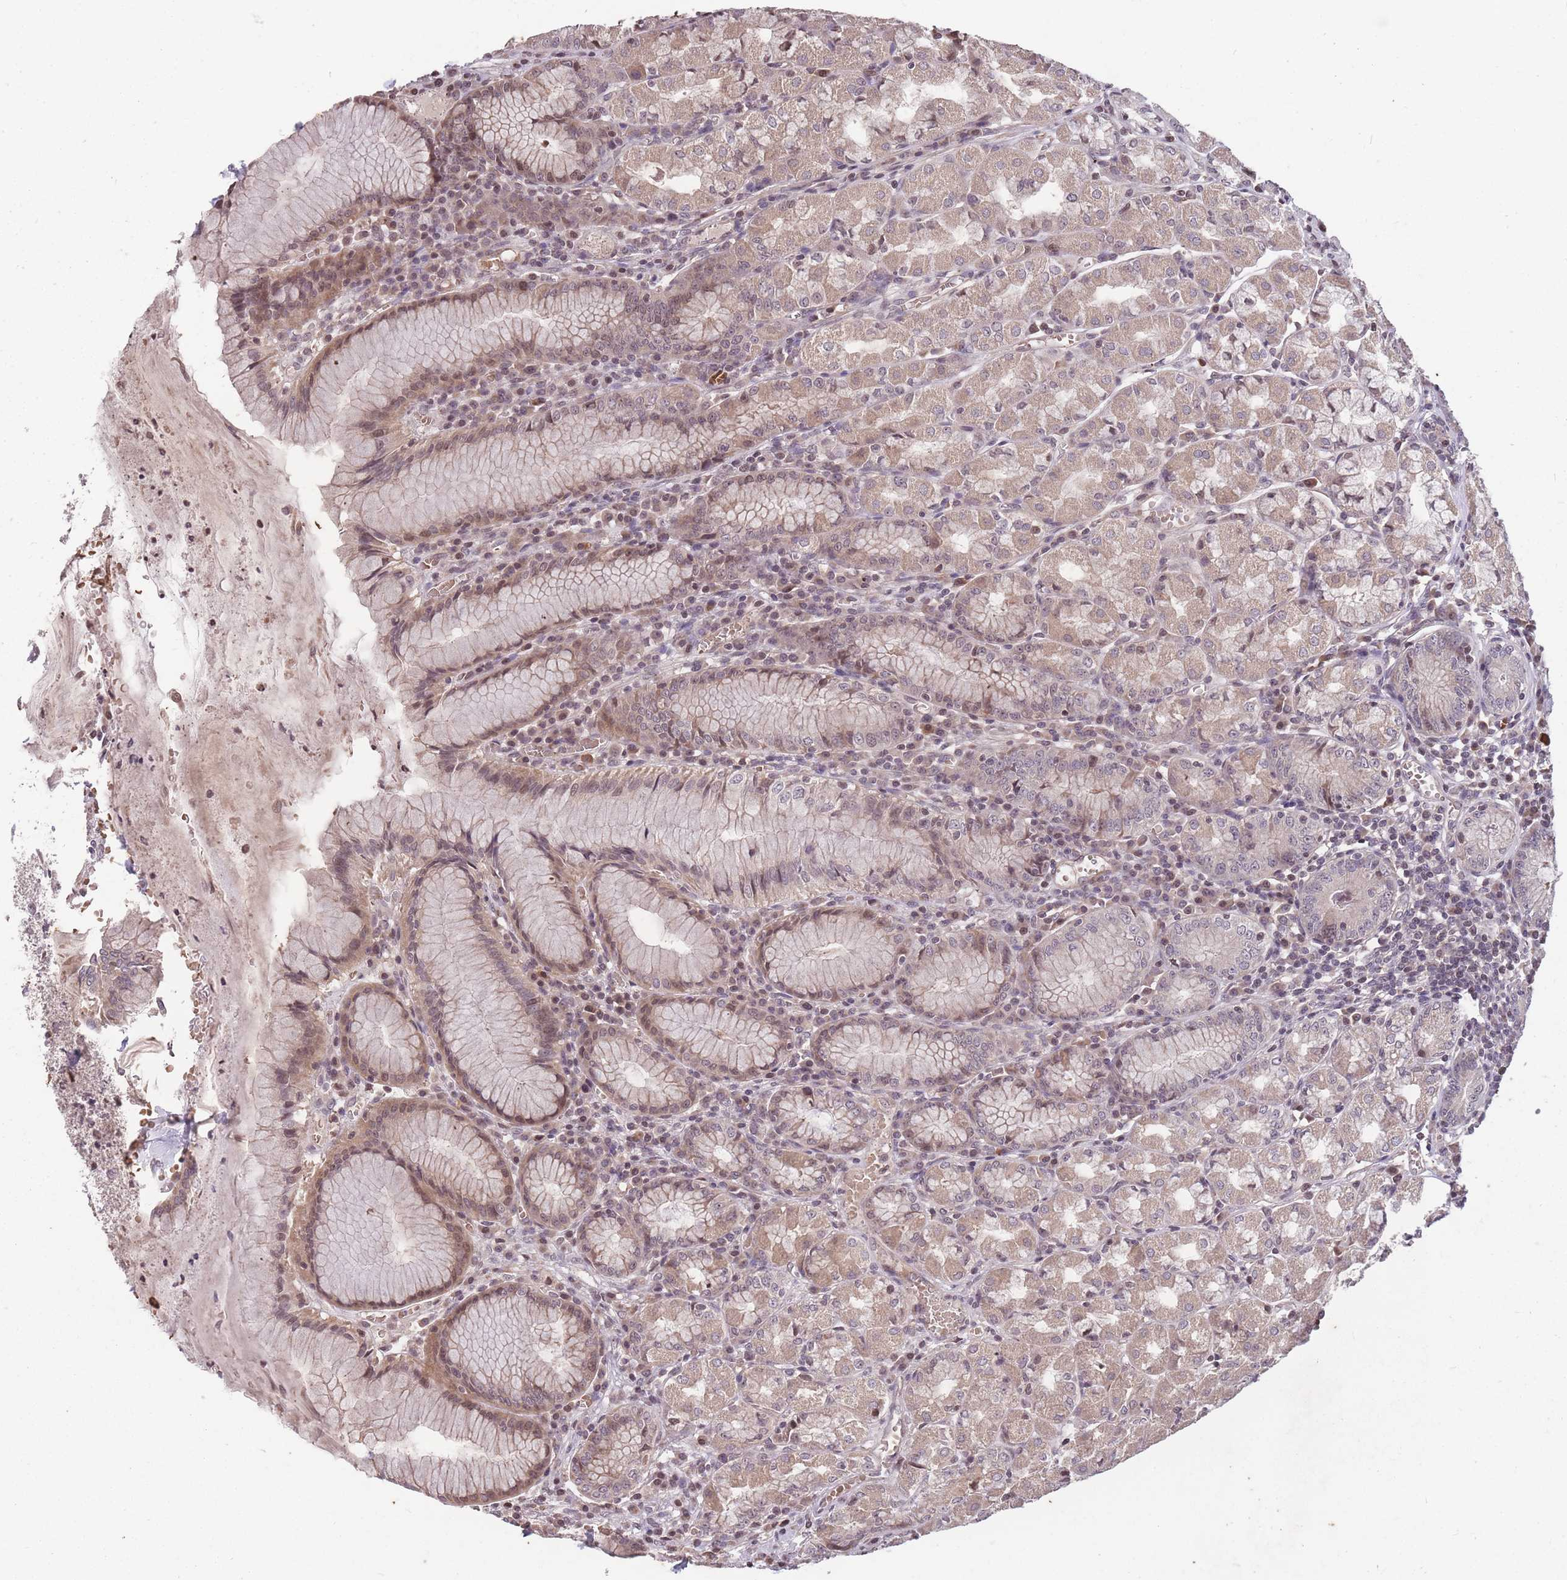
{"staining": {"intensity": "moderate", "quantity": ">75%", "location": "cytoplasmic/membranous,nuclear"}, "tissue": "stomach", "cell_type": "Glandular cells", "image_type": "normal", "snomed": [{"axis": "morphology", "description": "Normal tissue, NOS"}, {"axis": "topography", "description": "Stomach"}], "caption": "IHC image of benign stomach: human stomach stained using immunohistochemistry reveals medium levels of moderate protein expression localized specifically in the cytoplasmic/membranous,nuclear of glandular cells, appearing as a cytoplasmic/membranous,nuclear brown color.", "gene": "GGT5", "patient": {"sex": "male", "age": 55}}